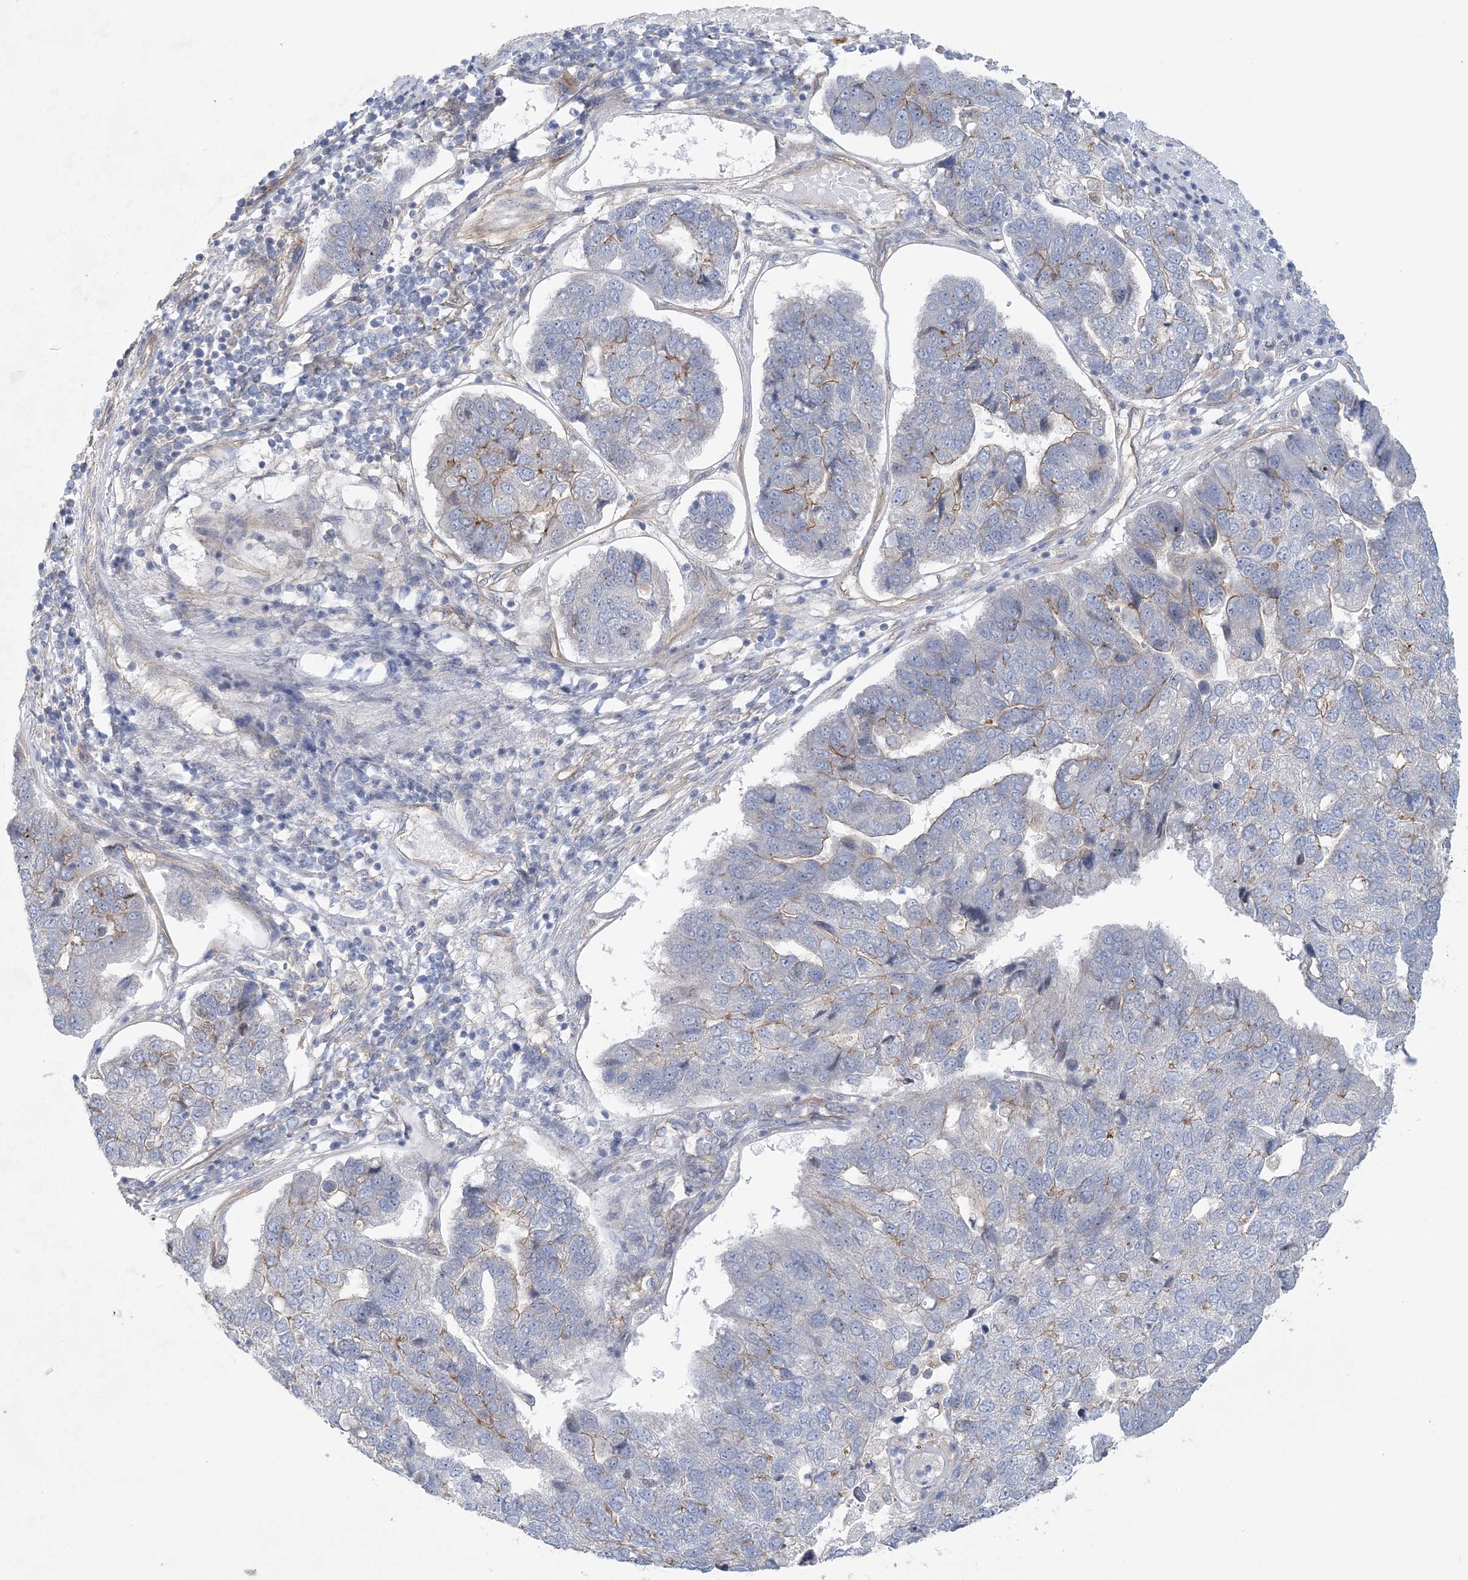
{"staining": {"intensity": "weak", "quantity": "<25%", "location": "cytoplasmic/membranous"}, "tissue": "pancreatic cancer", "cell_type": "Tumor cells", "image_type": "cancer", "snomed": [{"axis": "morphology", "description": "Adenocarcinoma, NOS"}, {"axis": "topography", "description": "Pancreas"}], "caption": "The immunohistochemistry (IHC) image has no significant staining in tumor cells of adenocarcinoma (pancreatic) tissue.", "gene": "RAI14", "patient": {"sex": "female", "age": 61}}